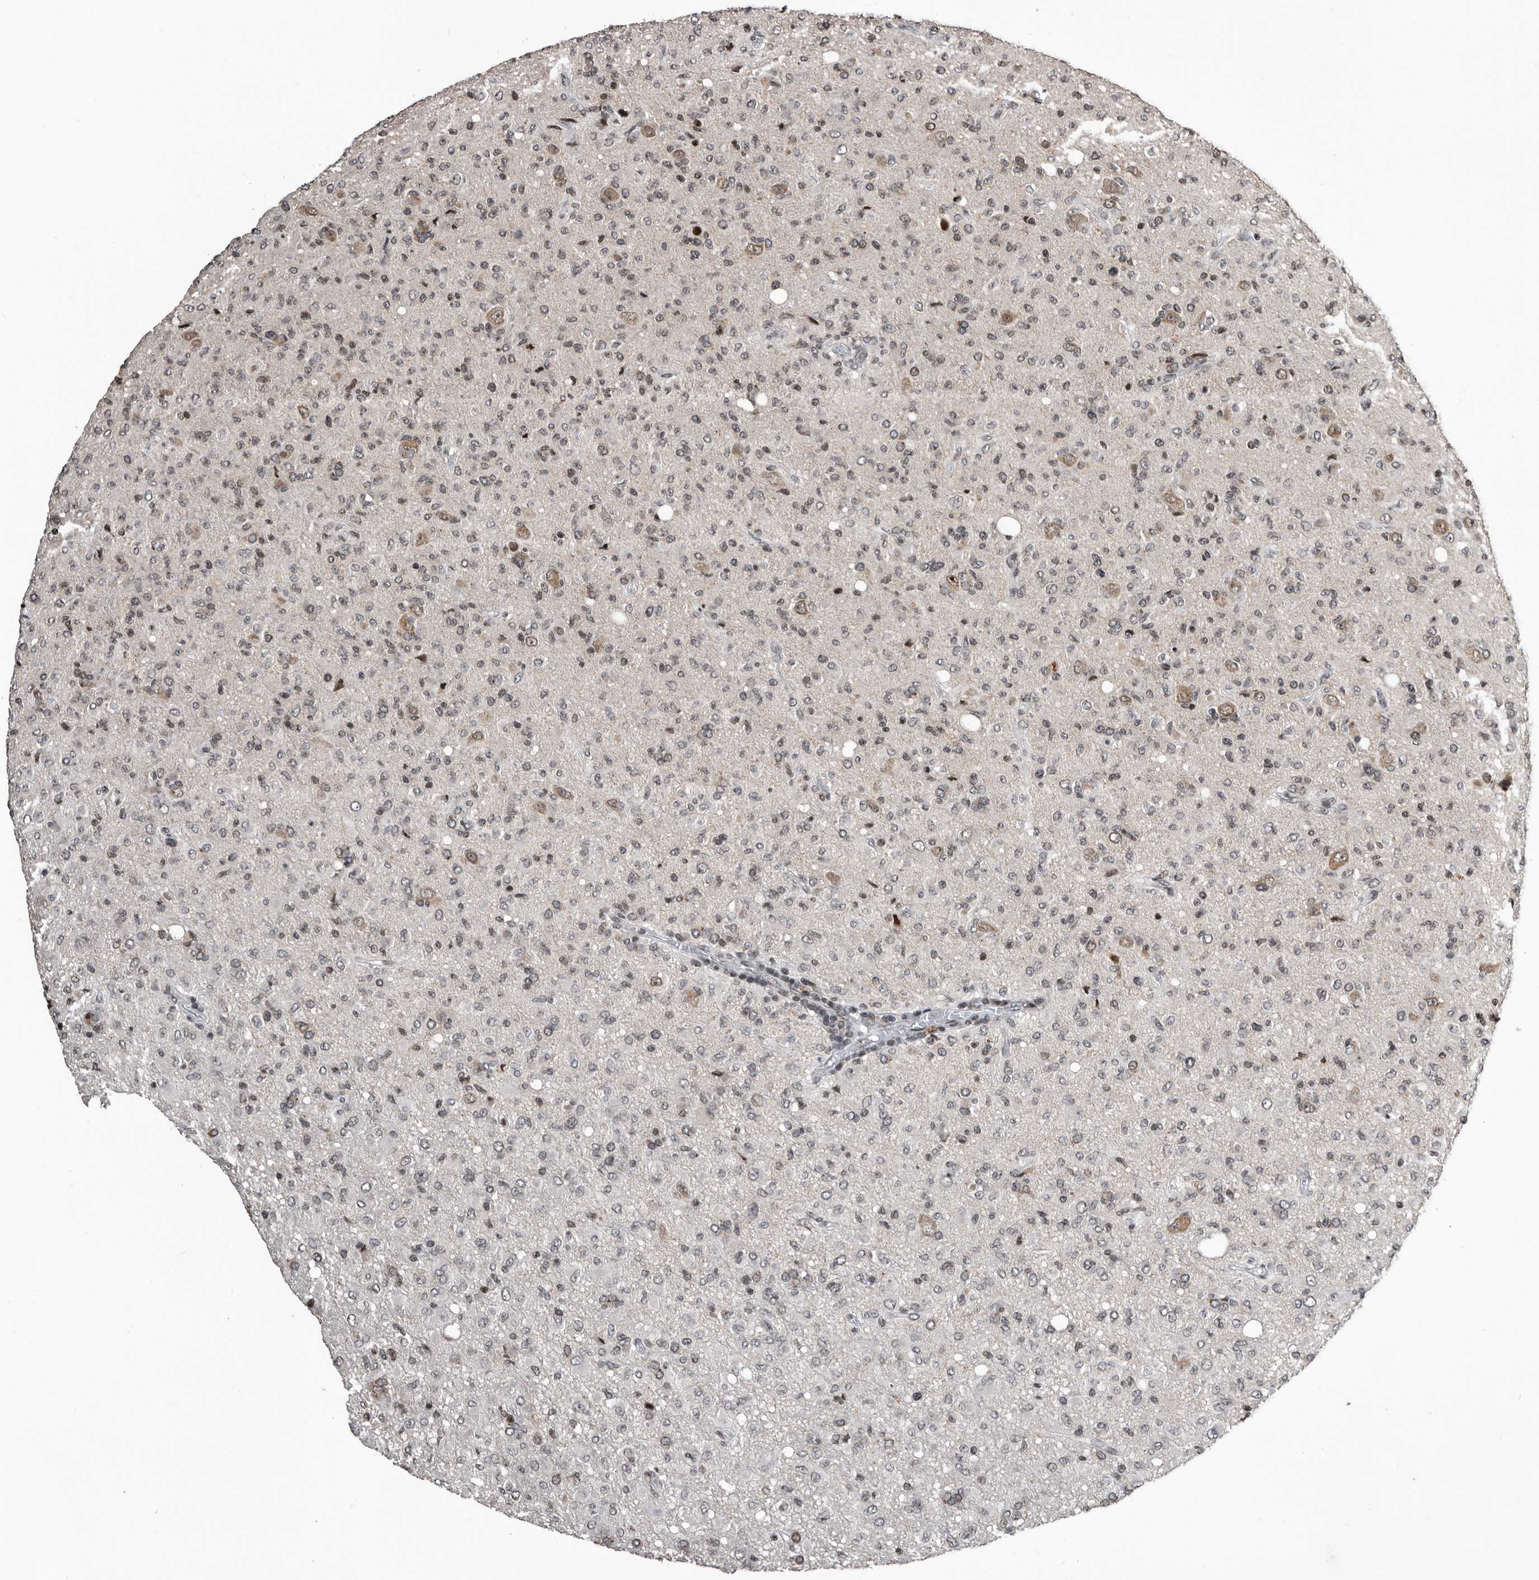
{"staining": {"intensity": "moderate", "quantity": "<25%", "location": "nuclear"}, "tissue": "glioma", "cell_type": "Tumor cells", "image_type": "cancer", "snomed": [{"axis": "morphology", "description": "Glioma, malignant, High grade"}, {"axis": "topography", "description": "Brain"}], "caption": "DAB immunohistochemical staining of human glioma demonstrates moderate nuclear protein expression in about <25% of tumor cells.", "gene": "SNRNP48", "patient": {"sex": "female", "age": 57}}